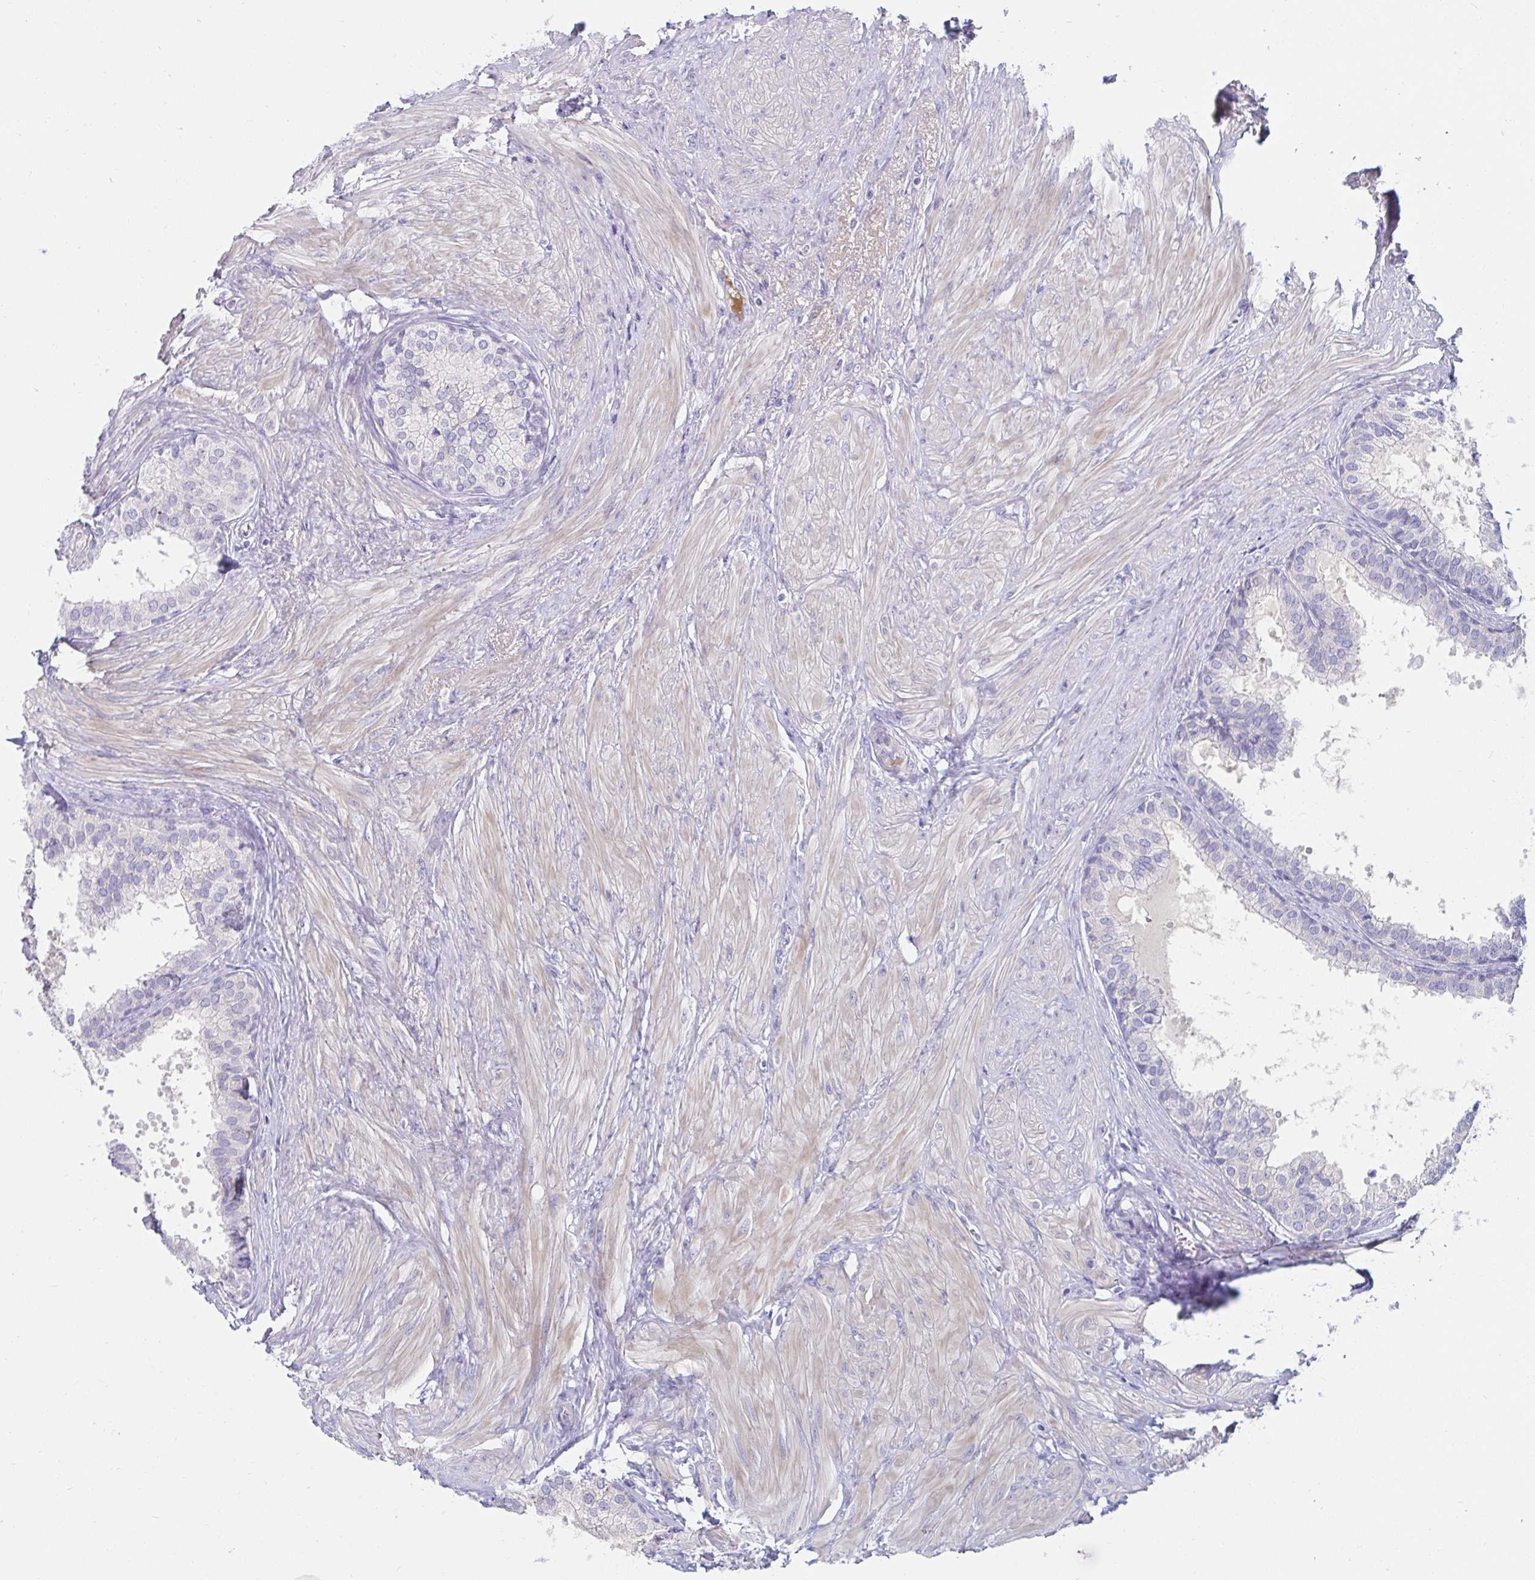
{"staining": {"intensity": "negative", "quantity": "none", "location": "none"}, "tissue": "prostate", "cell_type": "Glandular cells", "image_type": "normal", "snomed": [{"axis": "morphology", "description": "Normal tissue, NOS"}, {"axis": "topography", "description": "Prostate"}, {"axis": "topography", "description": "Peripheral nerve tissue"}], "caption": "Human prostate stained for a protein using immunohistochemistry (IHC) demonstrates no expression in glandular cells.", "gene": "C4orf17", "patient": {"sex": "male", "age": 55}}